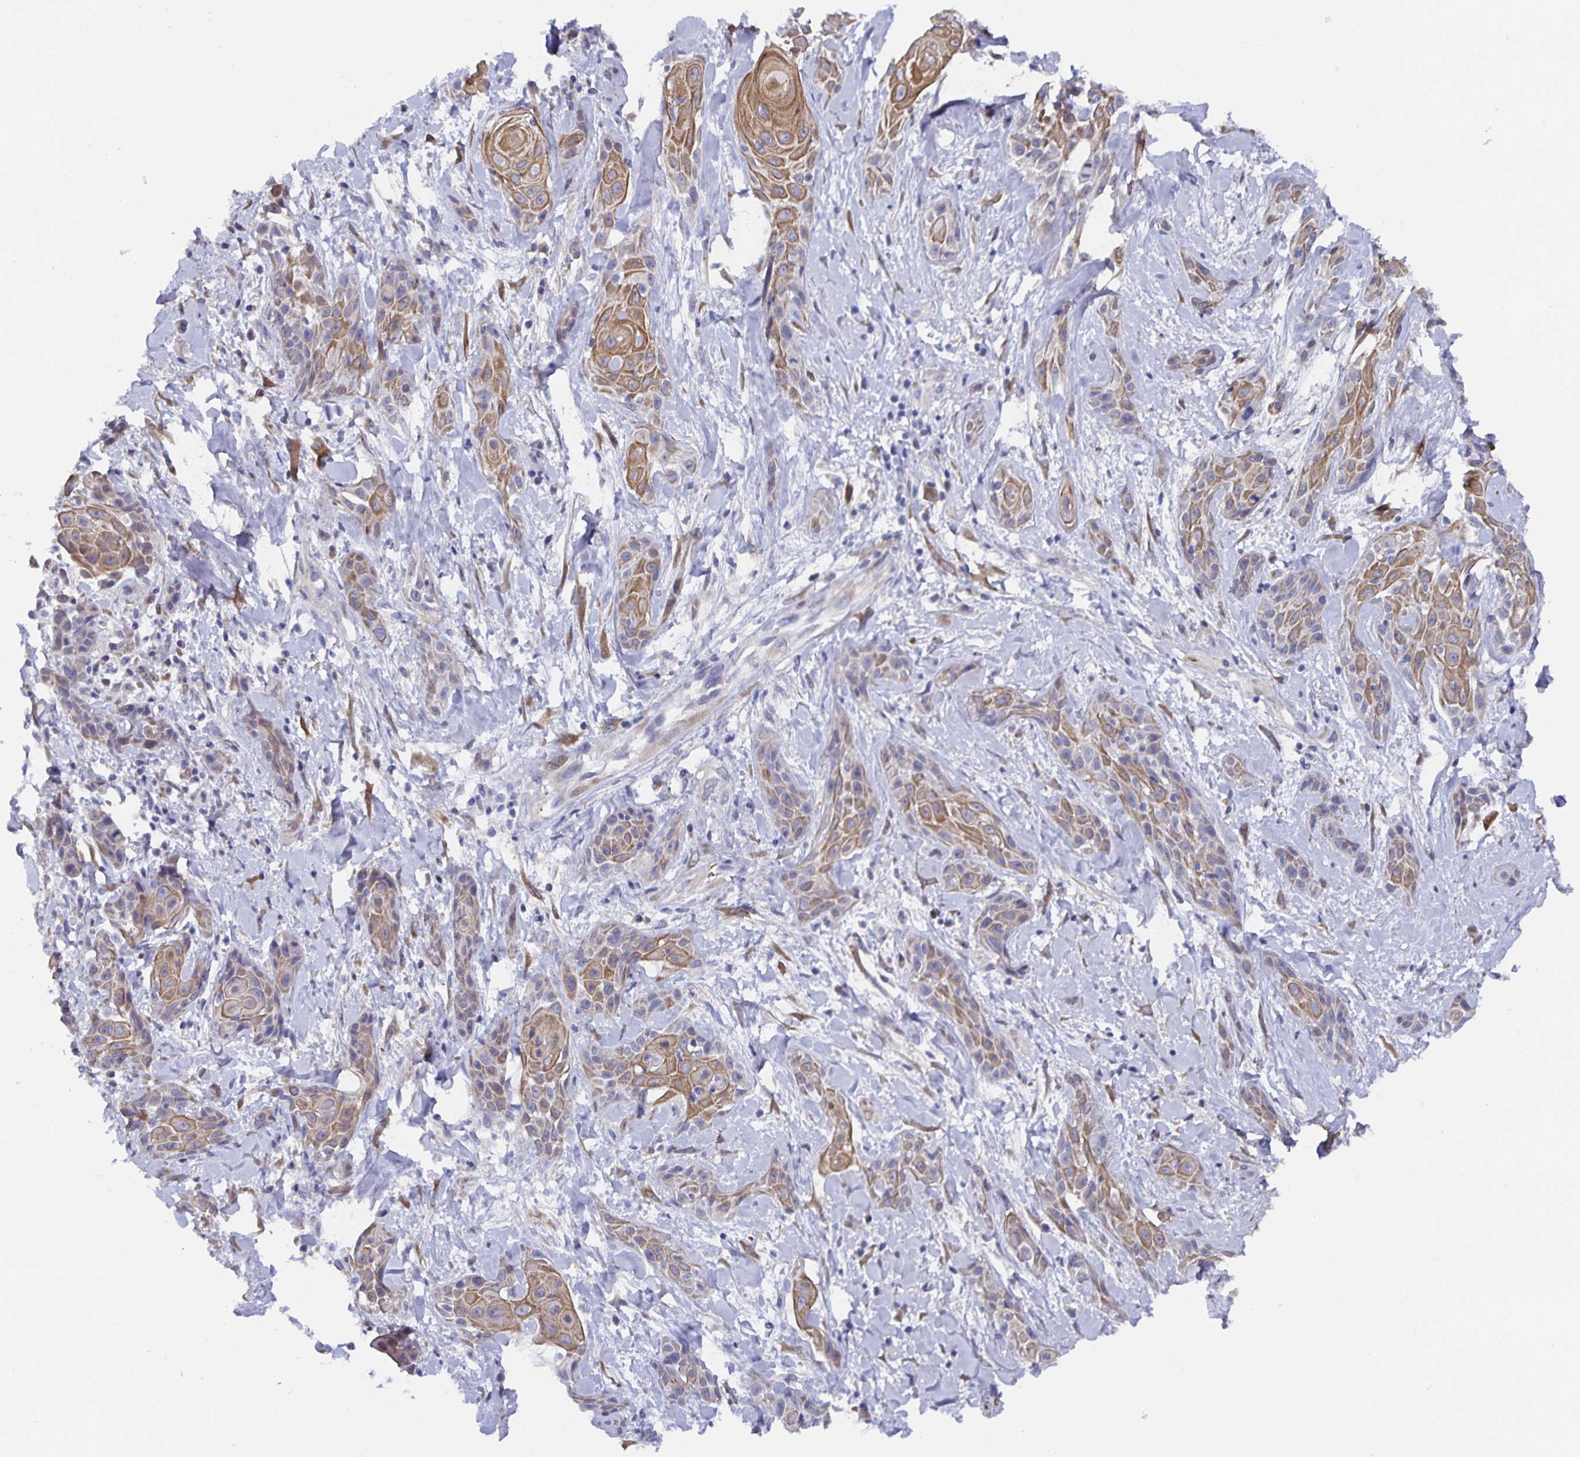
{"staining": {"intensity": "moderate", "quantity": "25%-75%", "location": "cytoplasmic/membranous"}, "tissue": "skin cancer", "cell_type": "Tumor cells", "image_type": "cancer", "snomed": [{"axis": "morphology", "description": "Squamous cell carcinoma, NOS"}, {"axis": "topography", "description": "Skin"}, {"axis": "topography", "description": "Anal"}], "caption": "Moderate cytoplasmic/membranous positivity is present in about 25%-75% of tumor cells in squamous cell carcinoma (skin). Nuclei are stained in blue.", "gene": "ZIK1", "patient": {"sex": "male", "age": 64}}